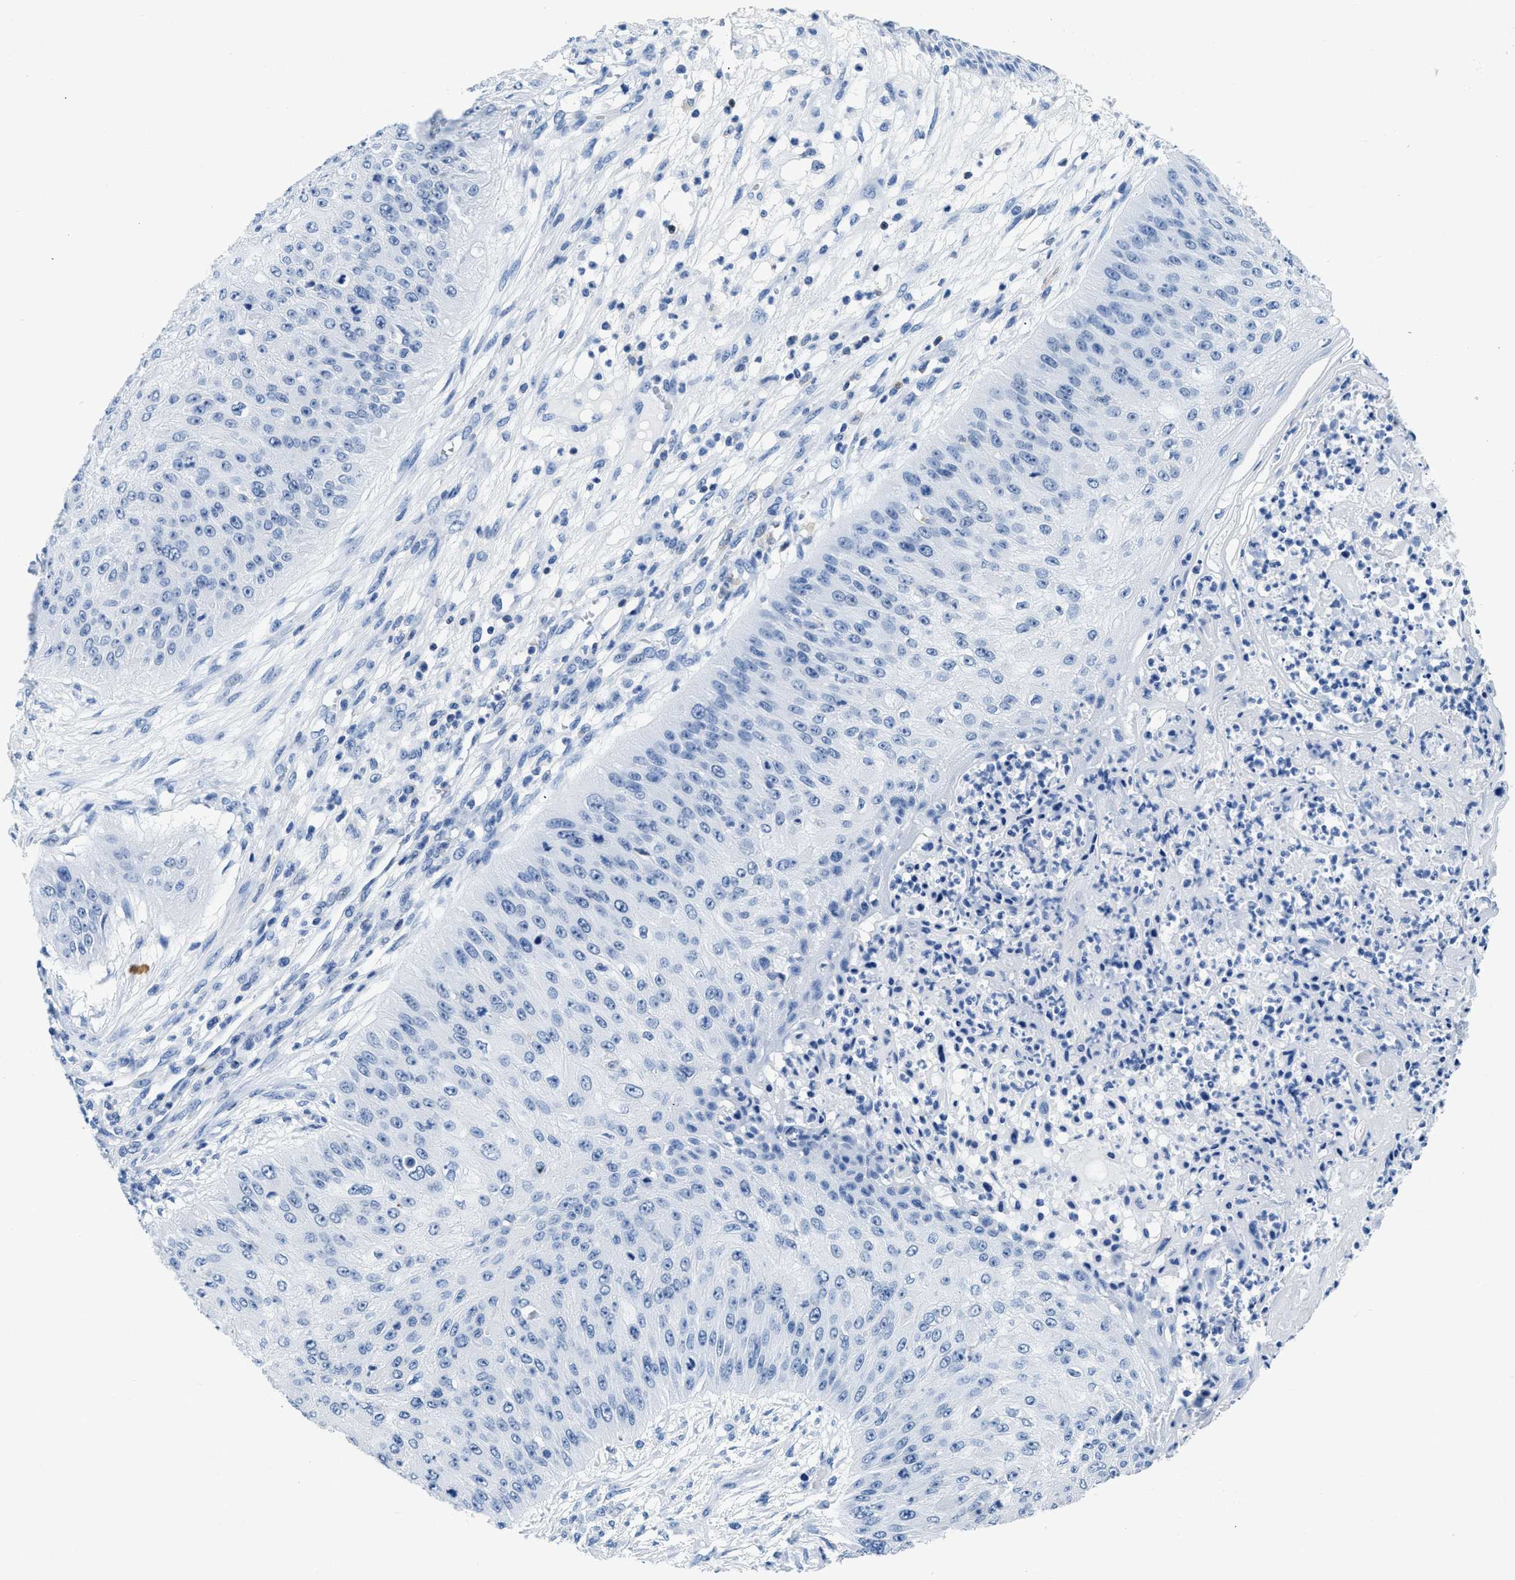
{"staining": {"intensity": "negative", "quantity": "none", "location": "none"}, "tissue": "skin cancer", "cell_type": "Tumor cells", "image_type": "cancer", "snomed": [{"axis": "morphology", "description": "Squamous cell carcinoma, NOS"}, {"axis": "topography", "description": "Skin"}], "caption": "Squamous cell carcinoma (skin) stained for a protein using immunohistochemistry demonstrates no expression tumor cells.", "gene": "NFATC2", "patient": {"sex": "female", "age": 80}}